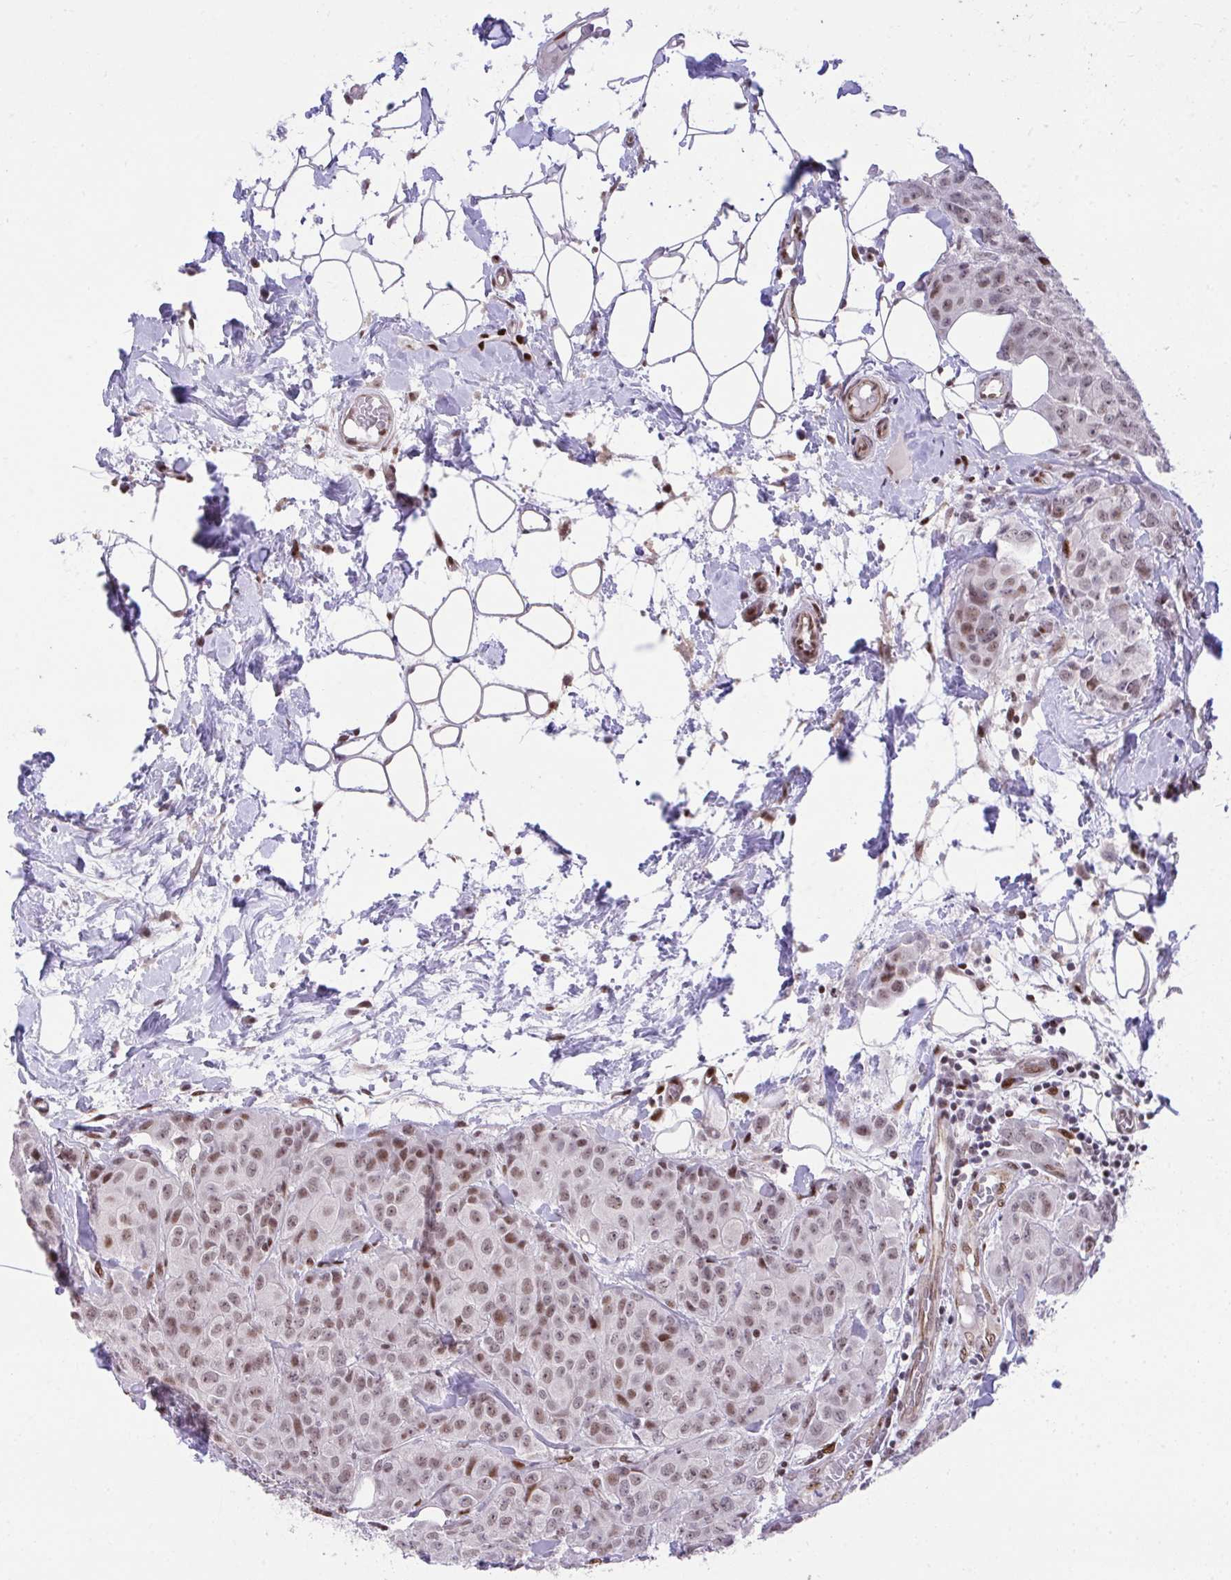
{"staining": {"intensity": "moderate", "quantity": ">75%", "location": "nuclear"}, "tissue": "breast cancer", "cell_type": "Tumor cells", "image_type": "cancer", "snomed": [{"axis": "morphology", "description": "Duct carcinoma"}, {"axis": "topography", "description": "Breast"}], "caption": "Breast cancer (infiltrating ductal carcinoma) was stained to show a protein in brown. There is medium levels of moderate nuclear positivity in approximately >75% of tumor cells.", "gene": "HOXA4", "patient": {"sex": "female", "age": 43}}